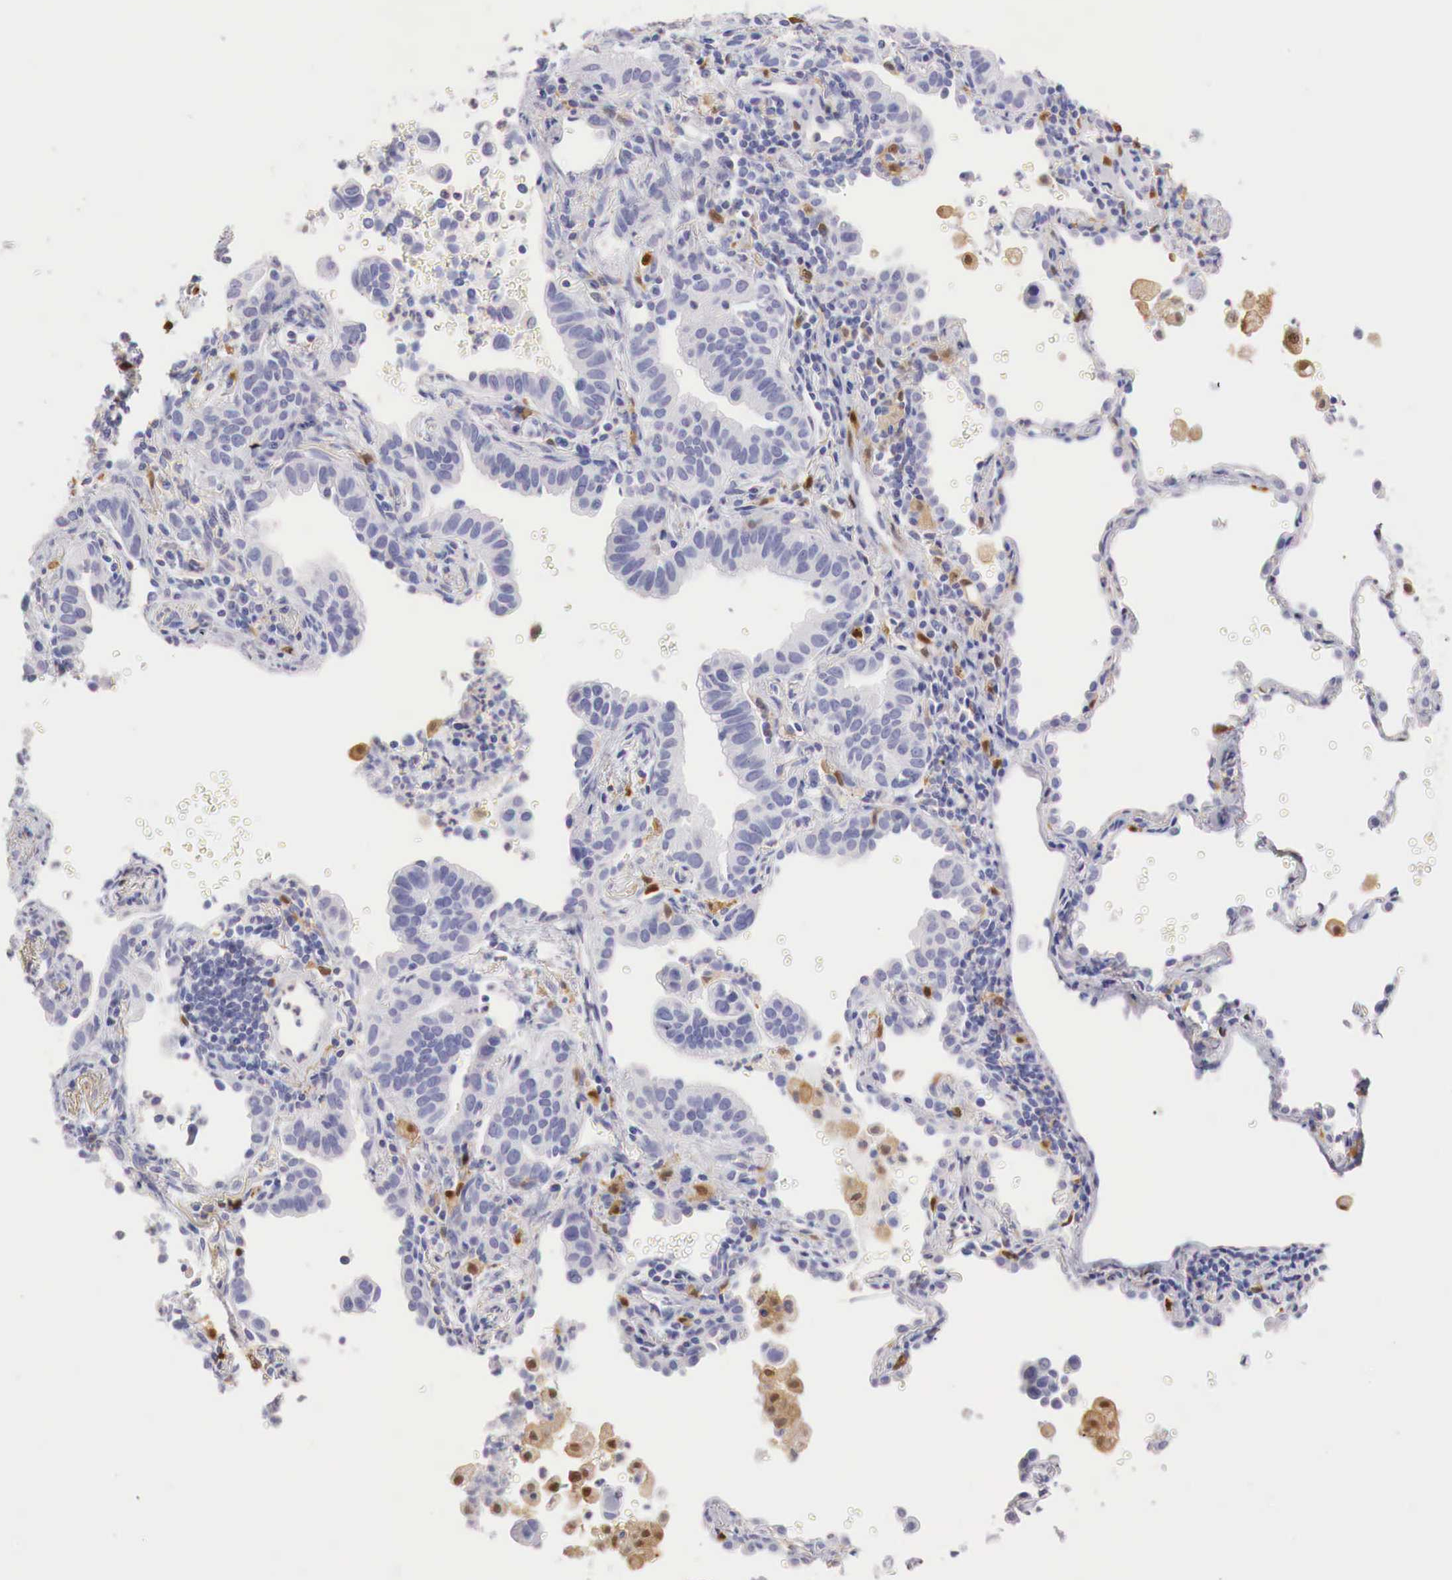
{"staining": {"intensity": "negative", "quantity": "none", "location": "none"}, "tissue": "lung cancer", "cell_type": "Tumor cells", "image_type": "cancer", "snomed": [{"axis": "morphology", "description": "Adenocarcinoma, NOS"}, {"axis": "topography", "description": "Lung"}], "caption": "A histopathology image of lung cancer (adenocarcinoma) stained for a protein shows no brown staining in tumor cells. Nuclei are stained in blue.", "gene": "RENBP", "patient": {"sex": "female", "age": 50}}